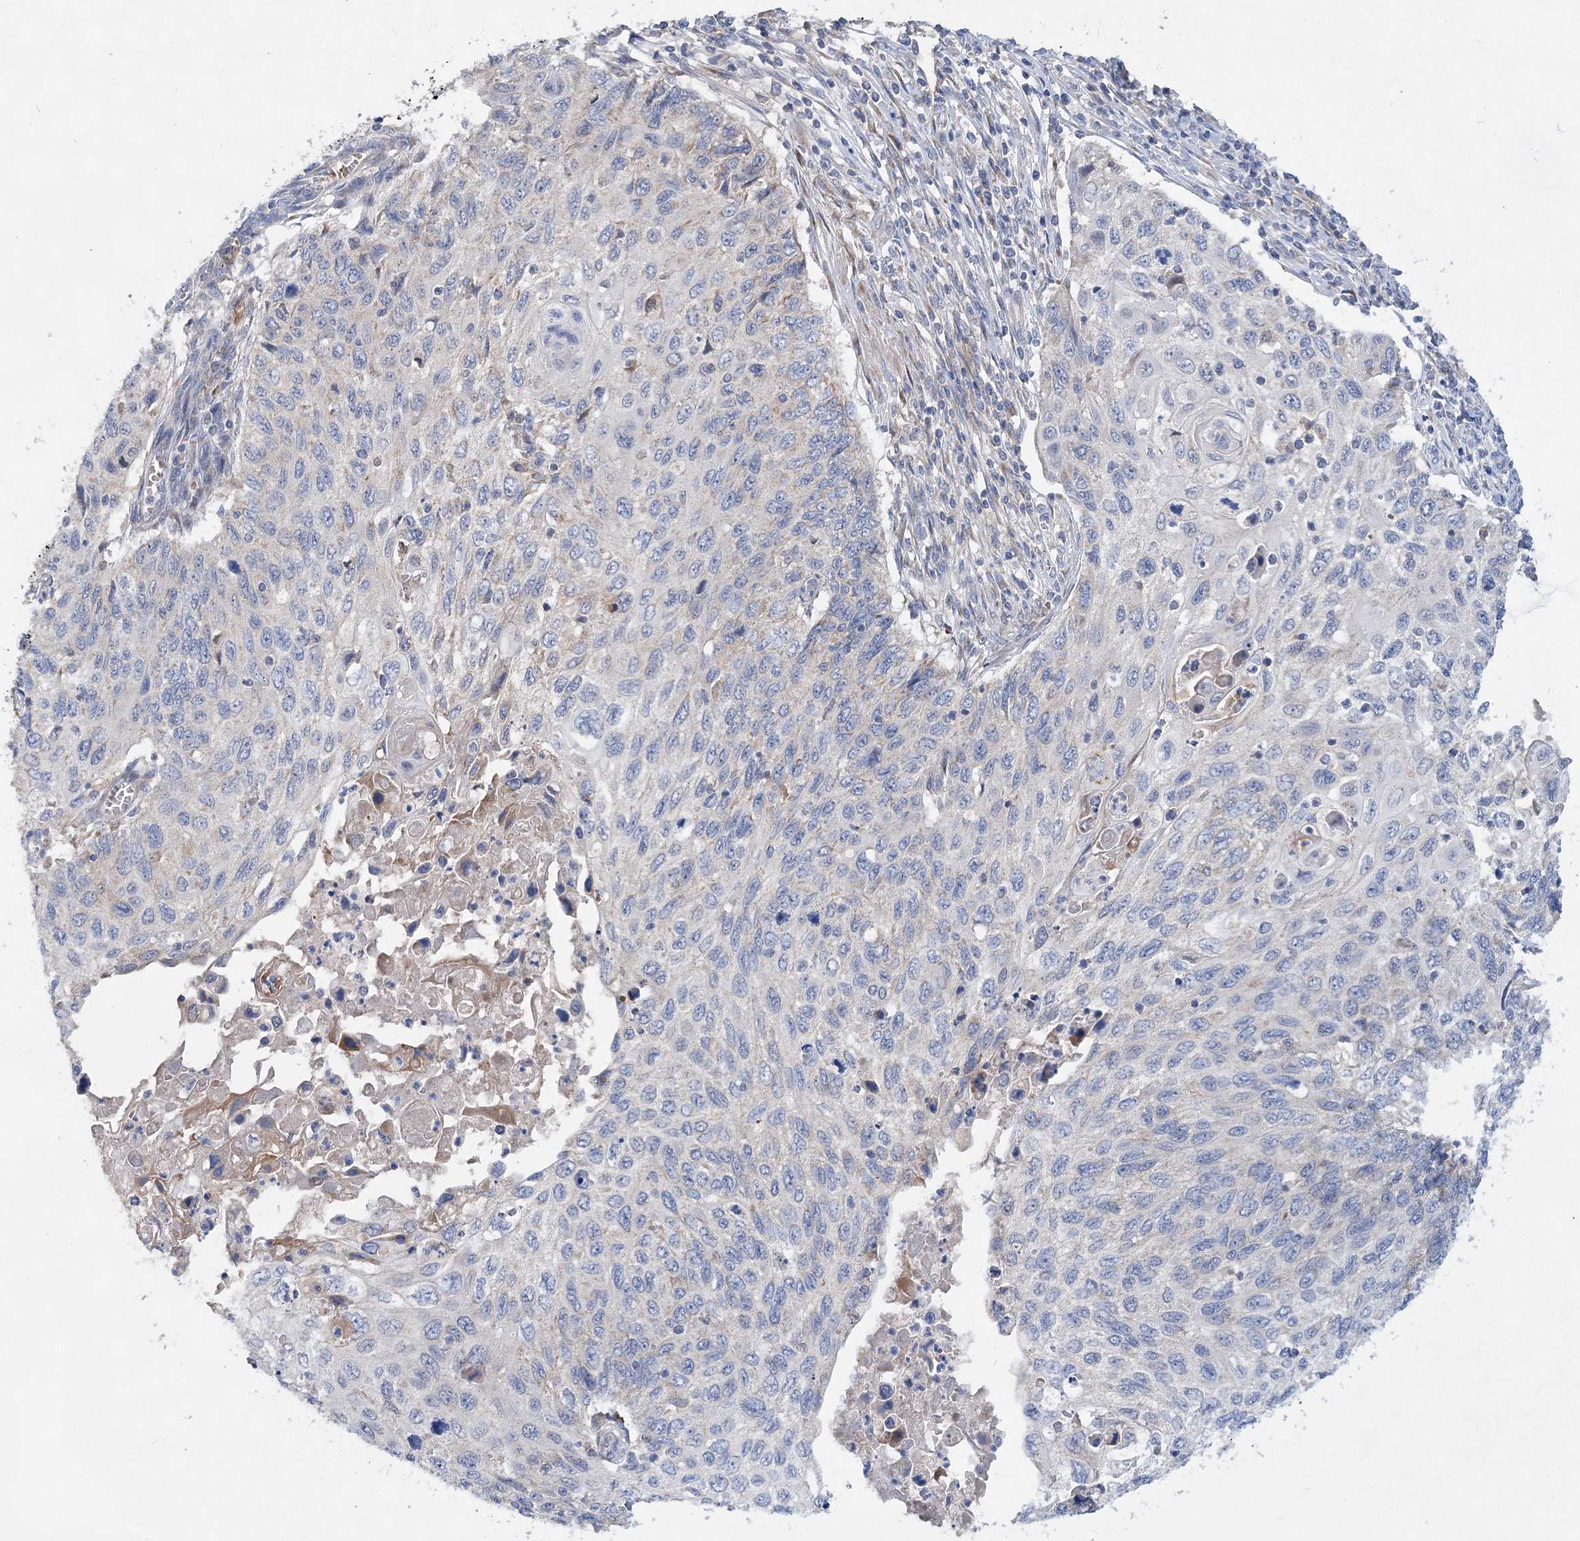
{"staining": {"intensity": "negative", "quantity": "none", "location": "none"}, "tissue": "cervical cancer", "cell_type": "Tumor cells", "image_type": "cancer", "snomed": [{"axis": "morphology", "description": "Squamous cell carcinoma, NOS"}, {"axis": "topography", "description": "Cervix"}], "caption": "Tumor cells show no significant staining in cervical squamous cell carcinoma.", "gene": "TRAPPC13", "patient": {"sex": "female", "age": 70}}